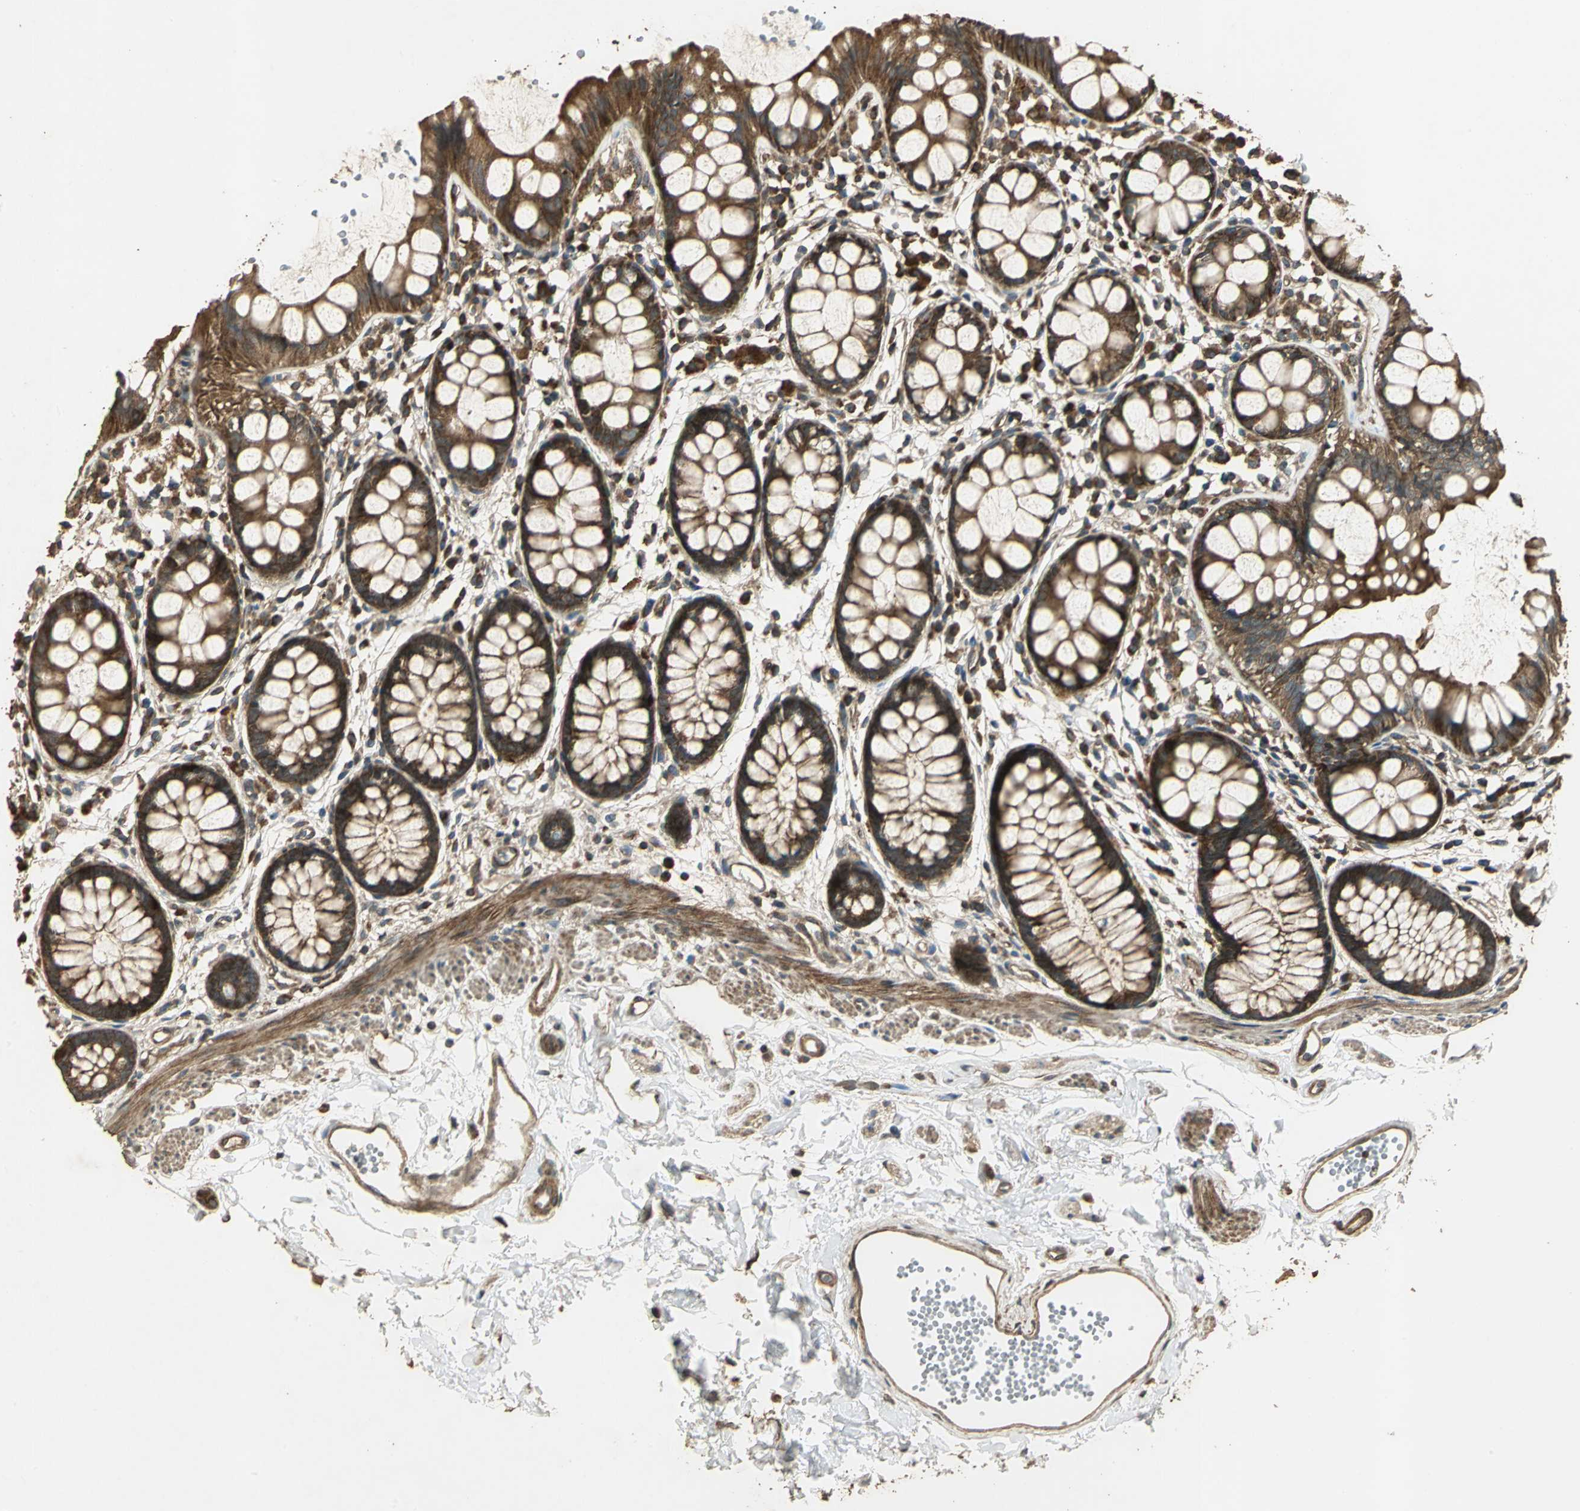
{"staining": {"intensity": "strong", "quantity": ">75%", "location": "cytoplasmic/membranous"}, "tissue": "rectum", "cell_type": "Glandular cells", "image_type": "normal", "snomed": [{"axis": "morphology", "description": "Normal tissue, NOS"}, {"axis": "topography", "description": "Rectum"}], "caption": "Protein analysis of benign rectum shows strong cytoplasmic/membranous positivity in approximately >75% of glandular cells. The staining was performed using DAB (3,3'-diaminobenzidine), with brown indicating positive protein expression. Nuclei are stained blue with hematoxylin.", "gene": "KANK1", "patient": {"sex": "female", "age": 66}}